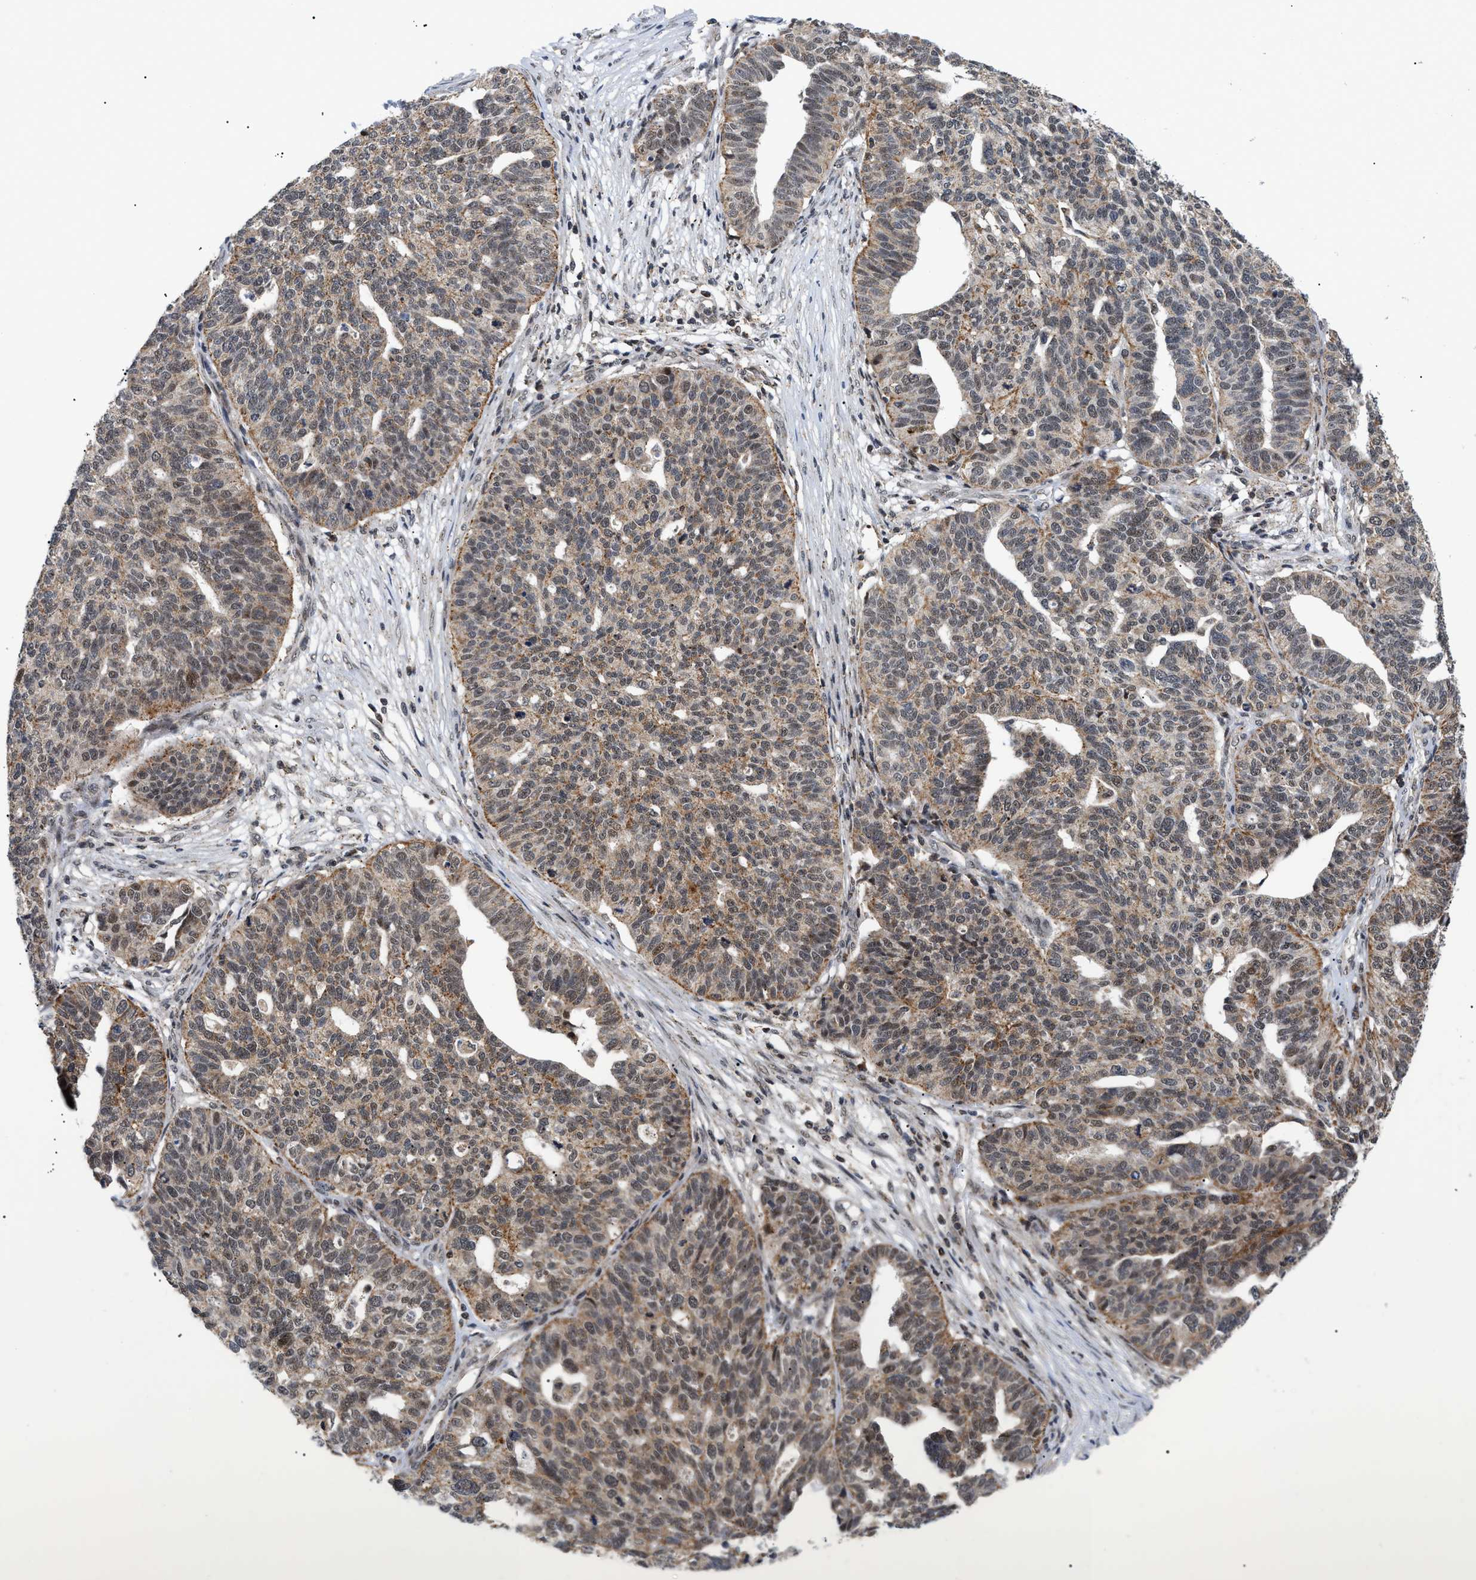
{"staining": {"intensity": "weak", "quantity": ">75%", "location": "cytoplasmic/membranous"}, "tissue": "ovarian cancer", "cell_type": "Tumor cells", "image_type": "cancer", "snomed": [{"axis": "morphology", "description": "Cystadenocarcinoma, serous, NOS"}, {"axis": "topography", "description": "Ovary"}], "caption": "This image demonstrates IHC staining of ovarian cancer (serous cystadenocarcinoma), with low weak cytoplasmic/membranous staining in about >75% of tumor cells.", "gene": "ZBTB11", "patient": {"sex": "female", "age": 59}}